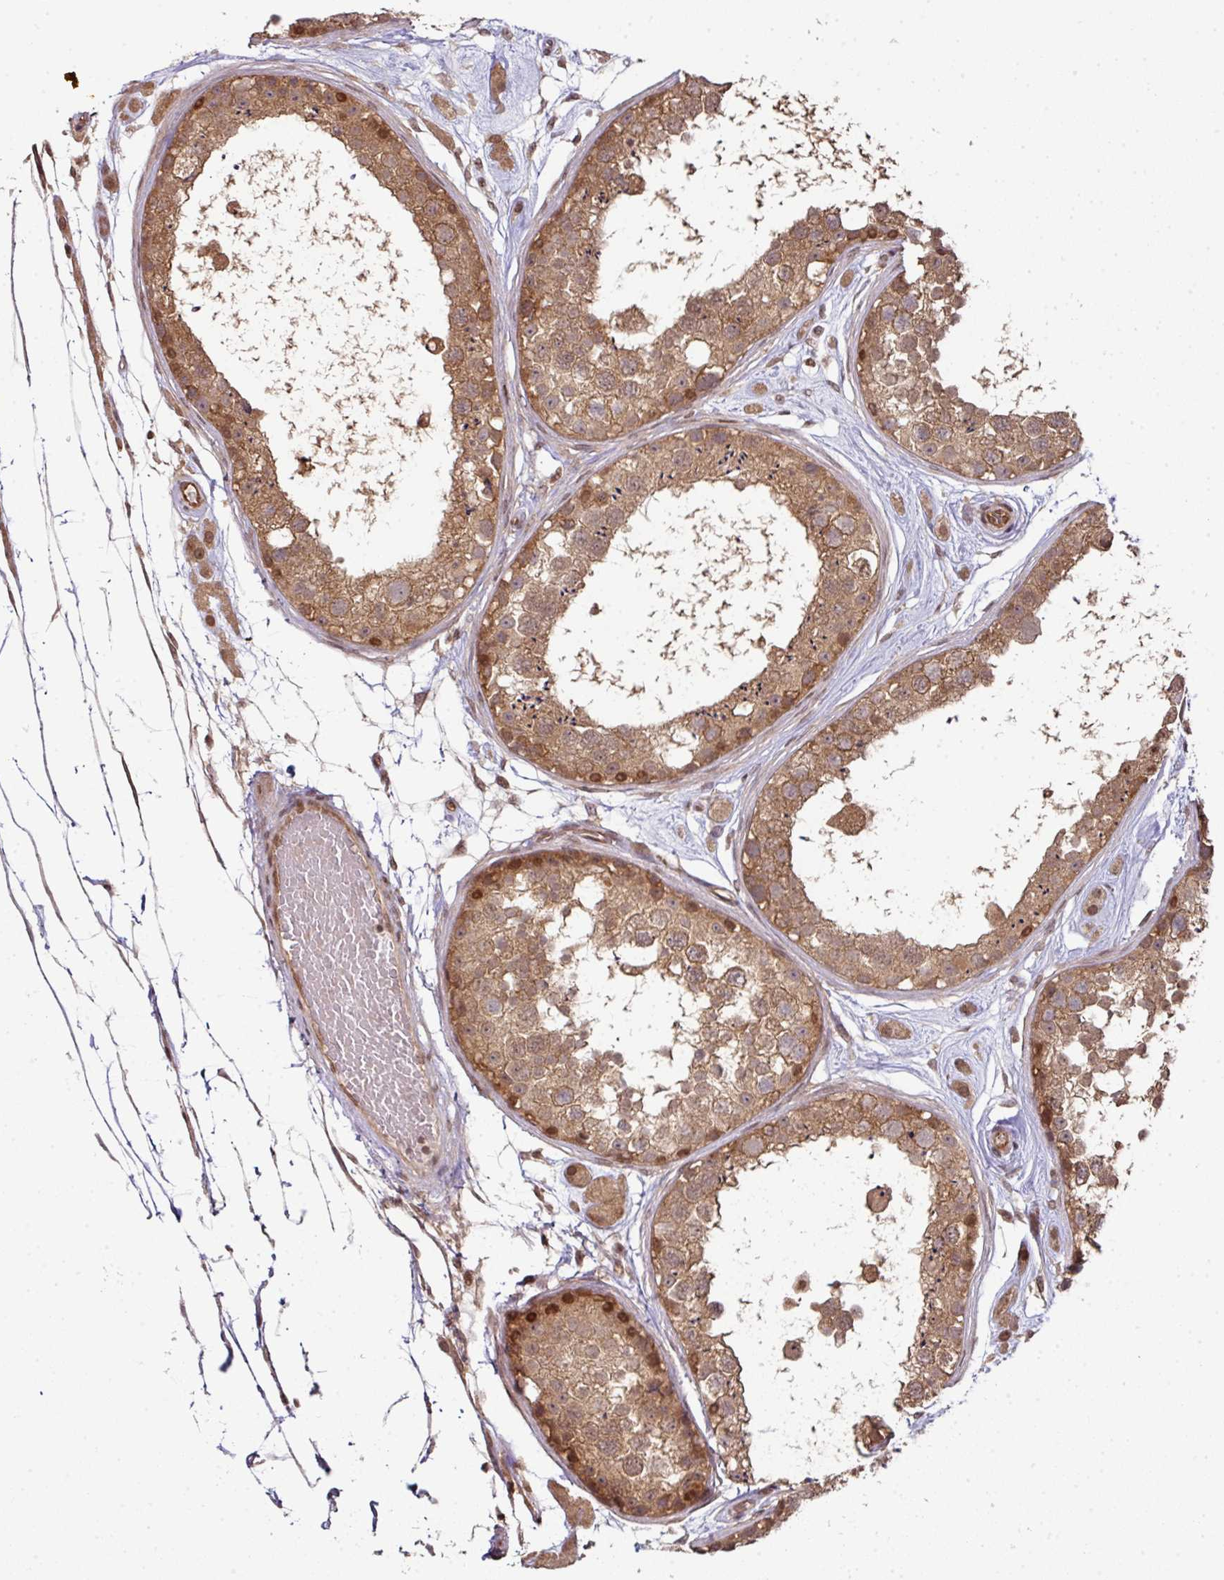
{"staining": {"intensity": "moderate", "quantity": ">75%", "location": "cytoplasmic/membranous,nuclear"}, "tissue": "testis", "cell_type": "Cells in seminiferous ducts", "image_type": "normal", "snomed": [{"axis": "morphology", "description": "Normal tissue, NOS"}, {"axis": "topography", "description": "Testis"}], "caption": "Cells in seminiferous ducts display medium levels of moderate cytoplasmic/membranous,nuclear staining in about >75% of cells in benign testis. The staining was performed using DAB, with brown indicating positive protein expression. Nuclei are stained blue with hematoxylin.", "gene": "ANKRD18A", "patient": {"sex": "male", "age": 25}}